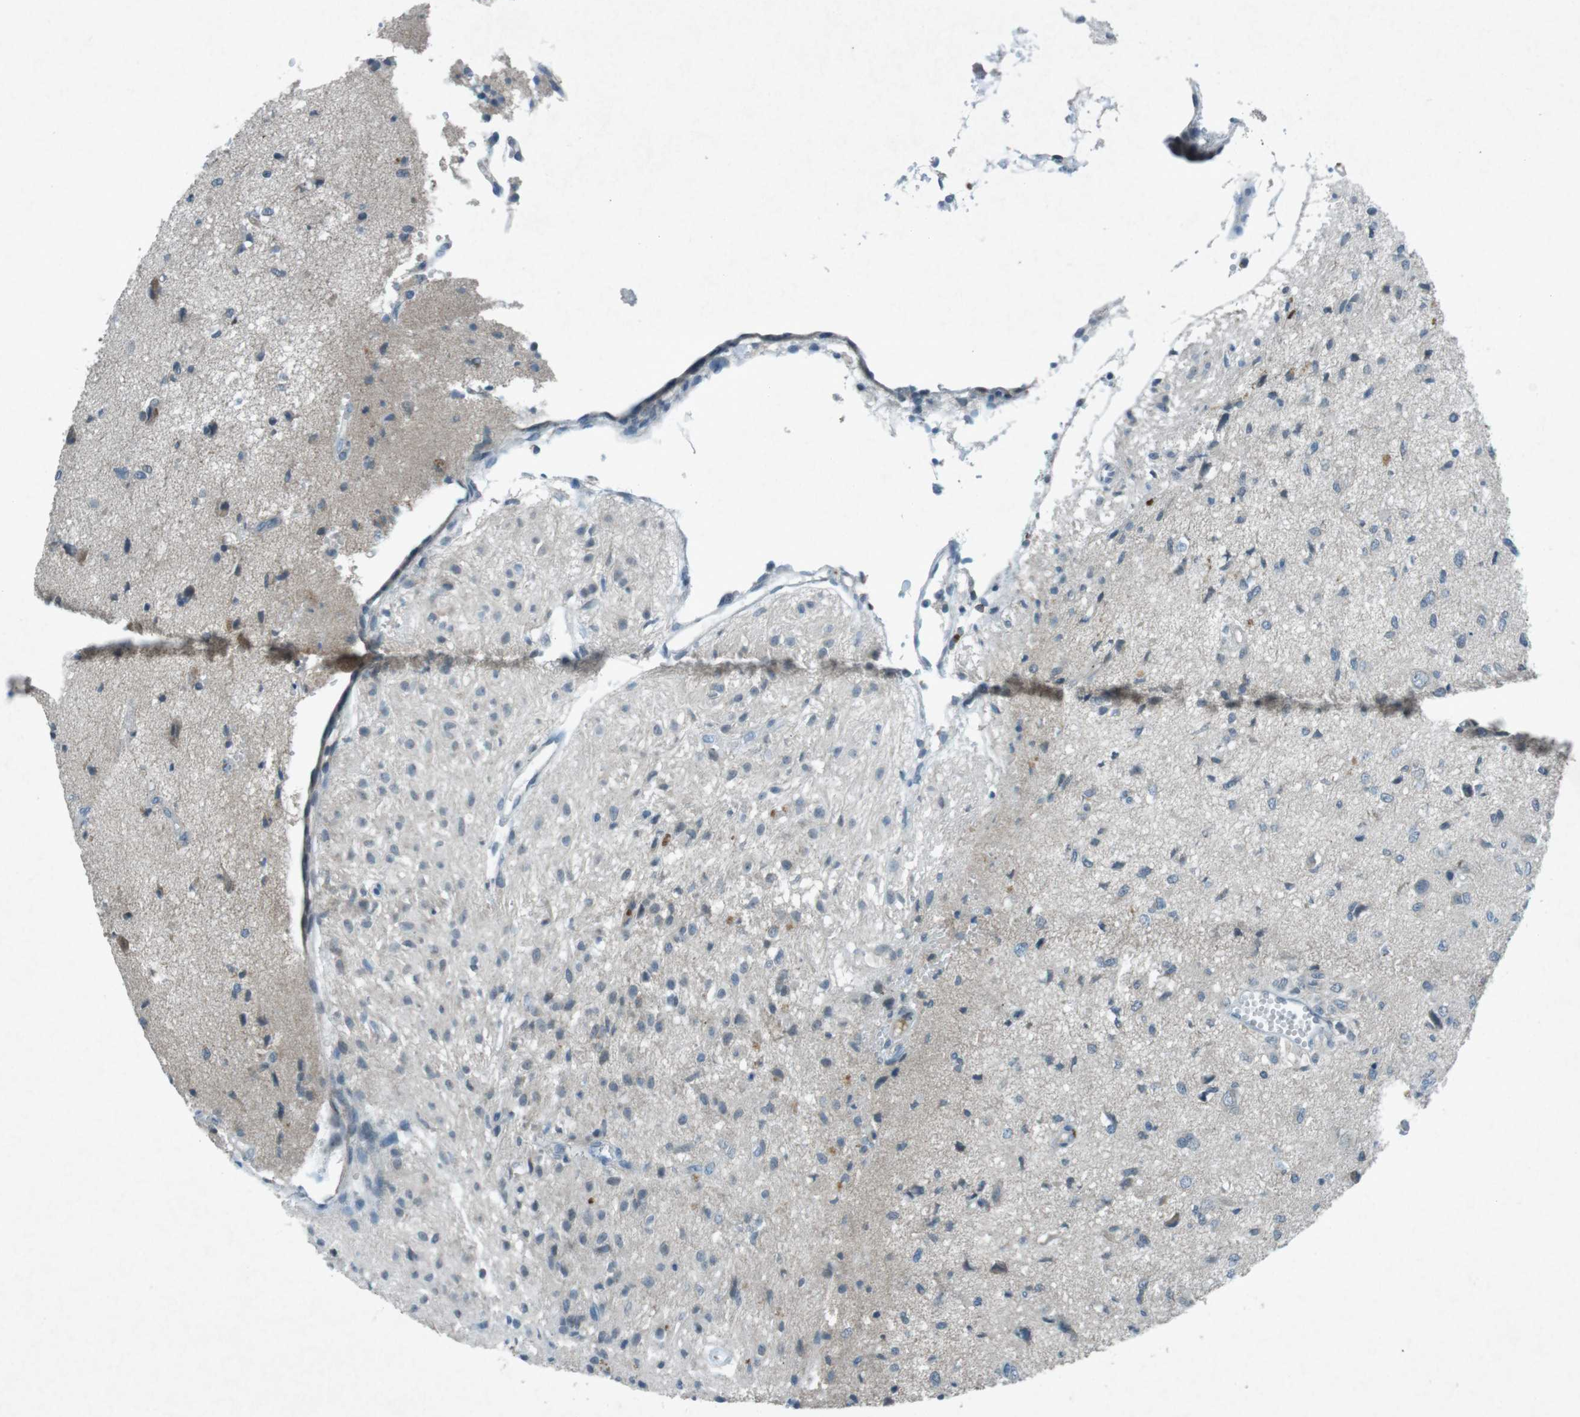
{"staining": {"intensity": "moderate", "quantity": "<25%", "location": "cytoplasmic/membranous"}, "tissue": "glioma", "cell_type": "Tumor cells", "image_type": "cancer", "snomed": [{"axis": "morphology", "description": "Glioma, malignant, High grade"}, {"axis": "topography", "description": "Brain"}], "caption": "Approximately <25% of tumor cells in glioma demonstrate moderate cytoplasmic/membranous protein staining as visualized by brown immunohistochemical staining.", "gene": "FCRLA", "patient": {"sex": "female", "age": 59}}